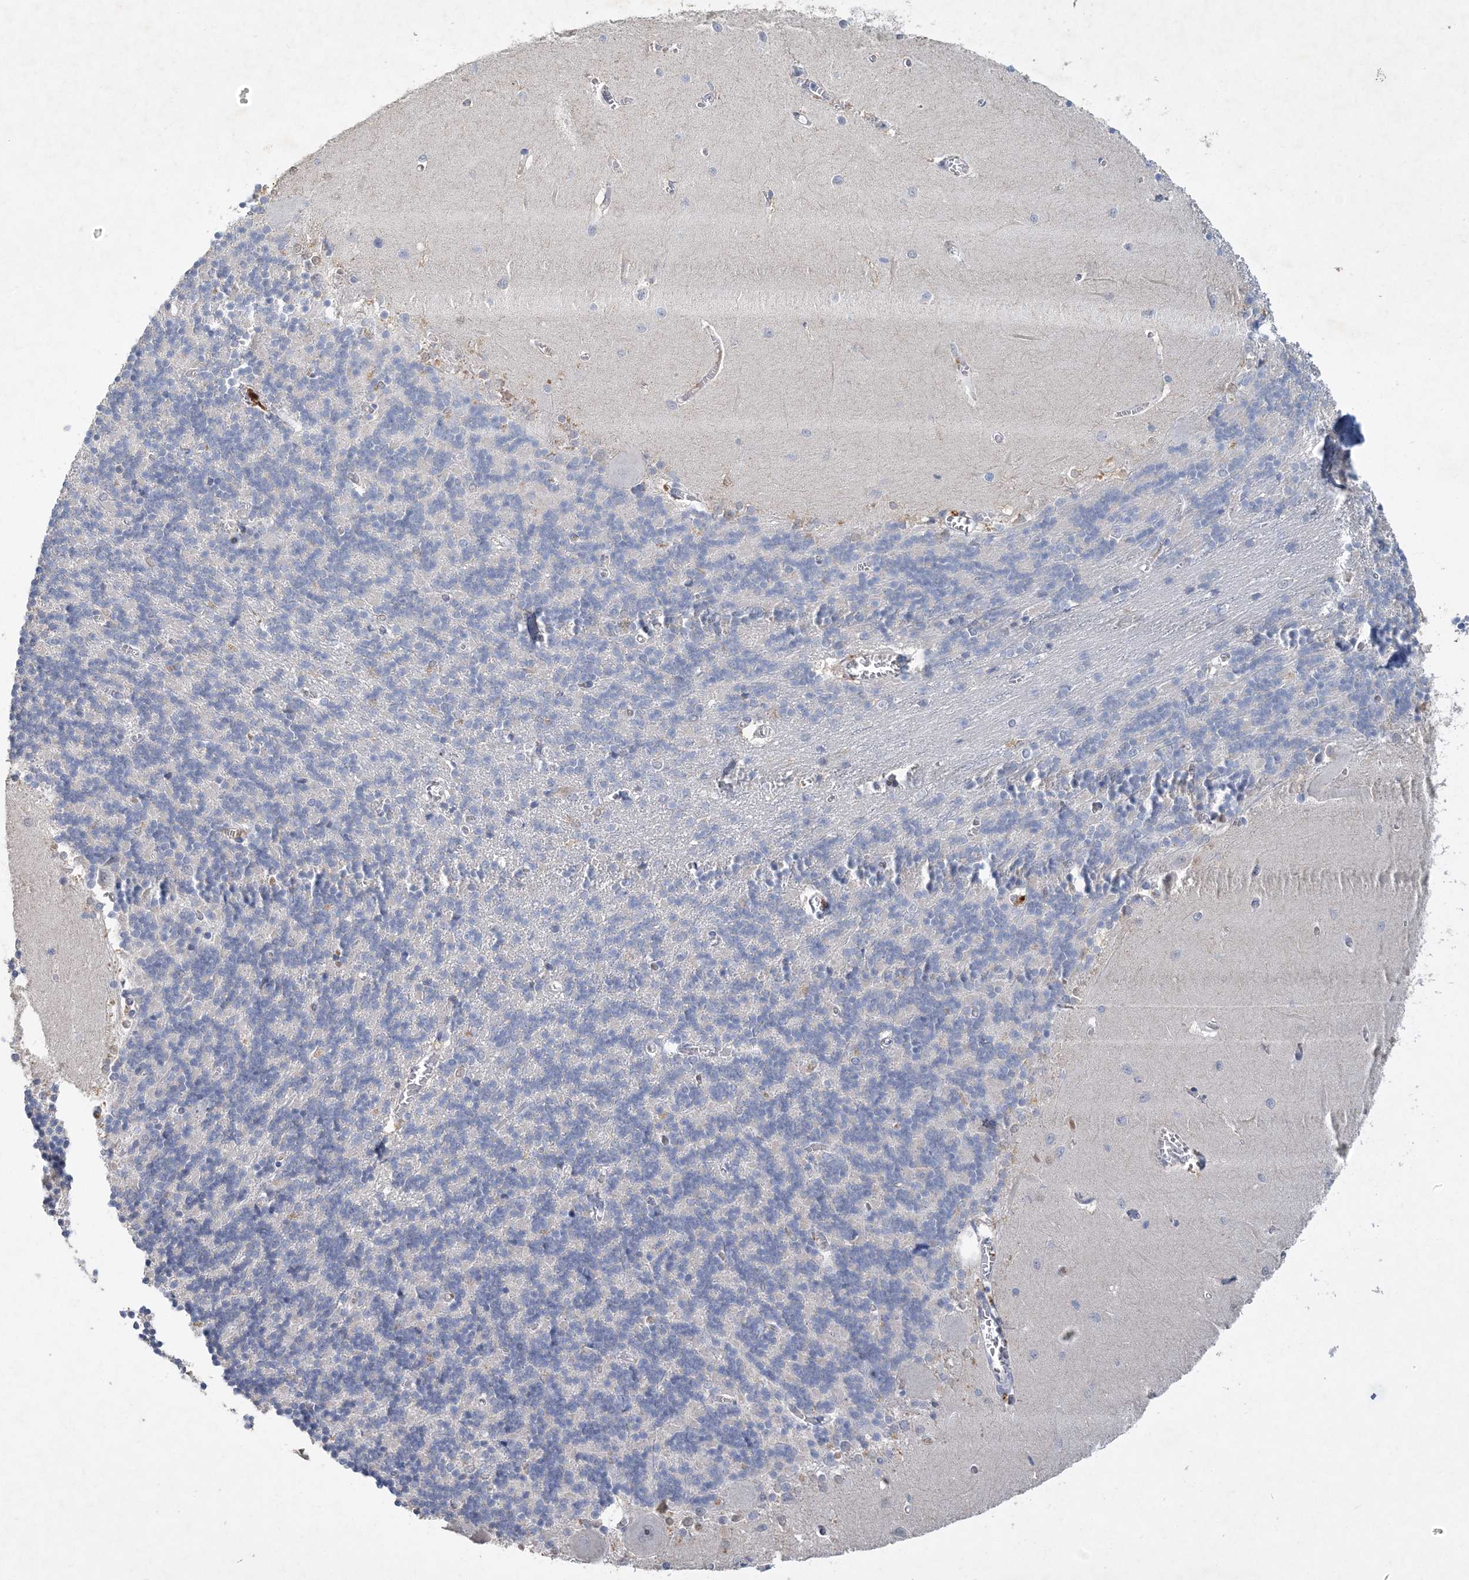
{"staining": {"intensity": "negative", "quantity": "none", "location": "none"}, "tissue": "cerebellum", "cell_type": "Cells in granular layer", "image_type": "normal", "snomed": [{"axis": "morphology", "description": "Normal tissue, NOS"}, {"axis": "topography", "description": "Cerebellum"}], "caption": "Histopathology image shows no significant protein expression in cells in granular layer of normal cerebellum.", "gene": "C11orf58", "patient": {"sex": "male", "age": 37}}